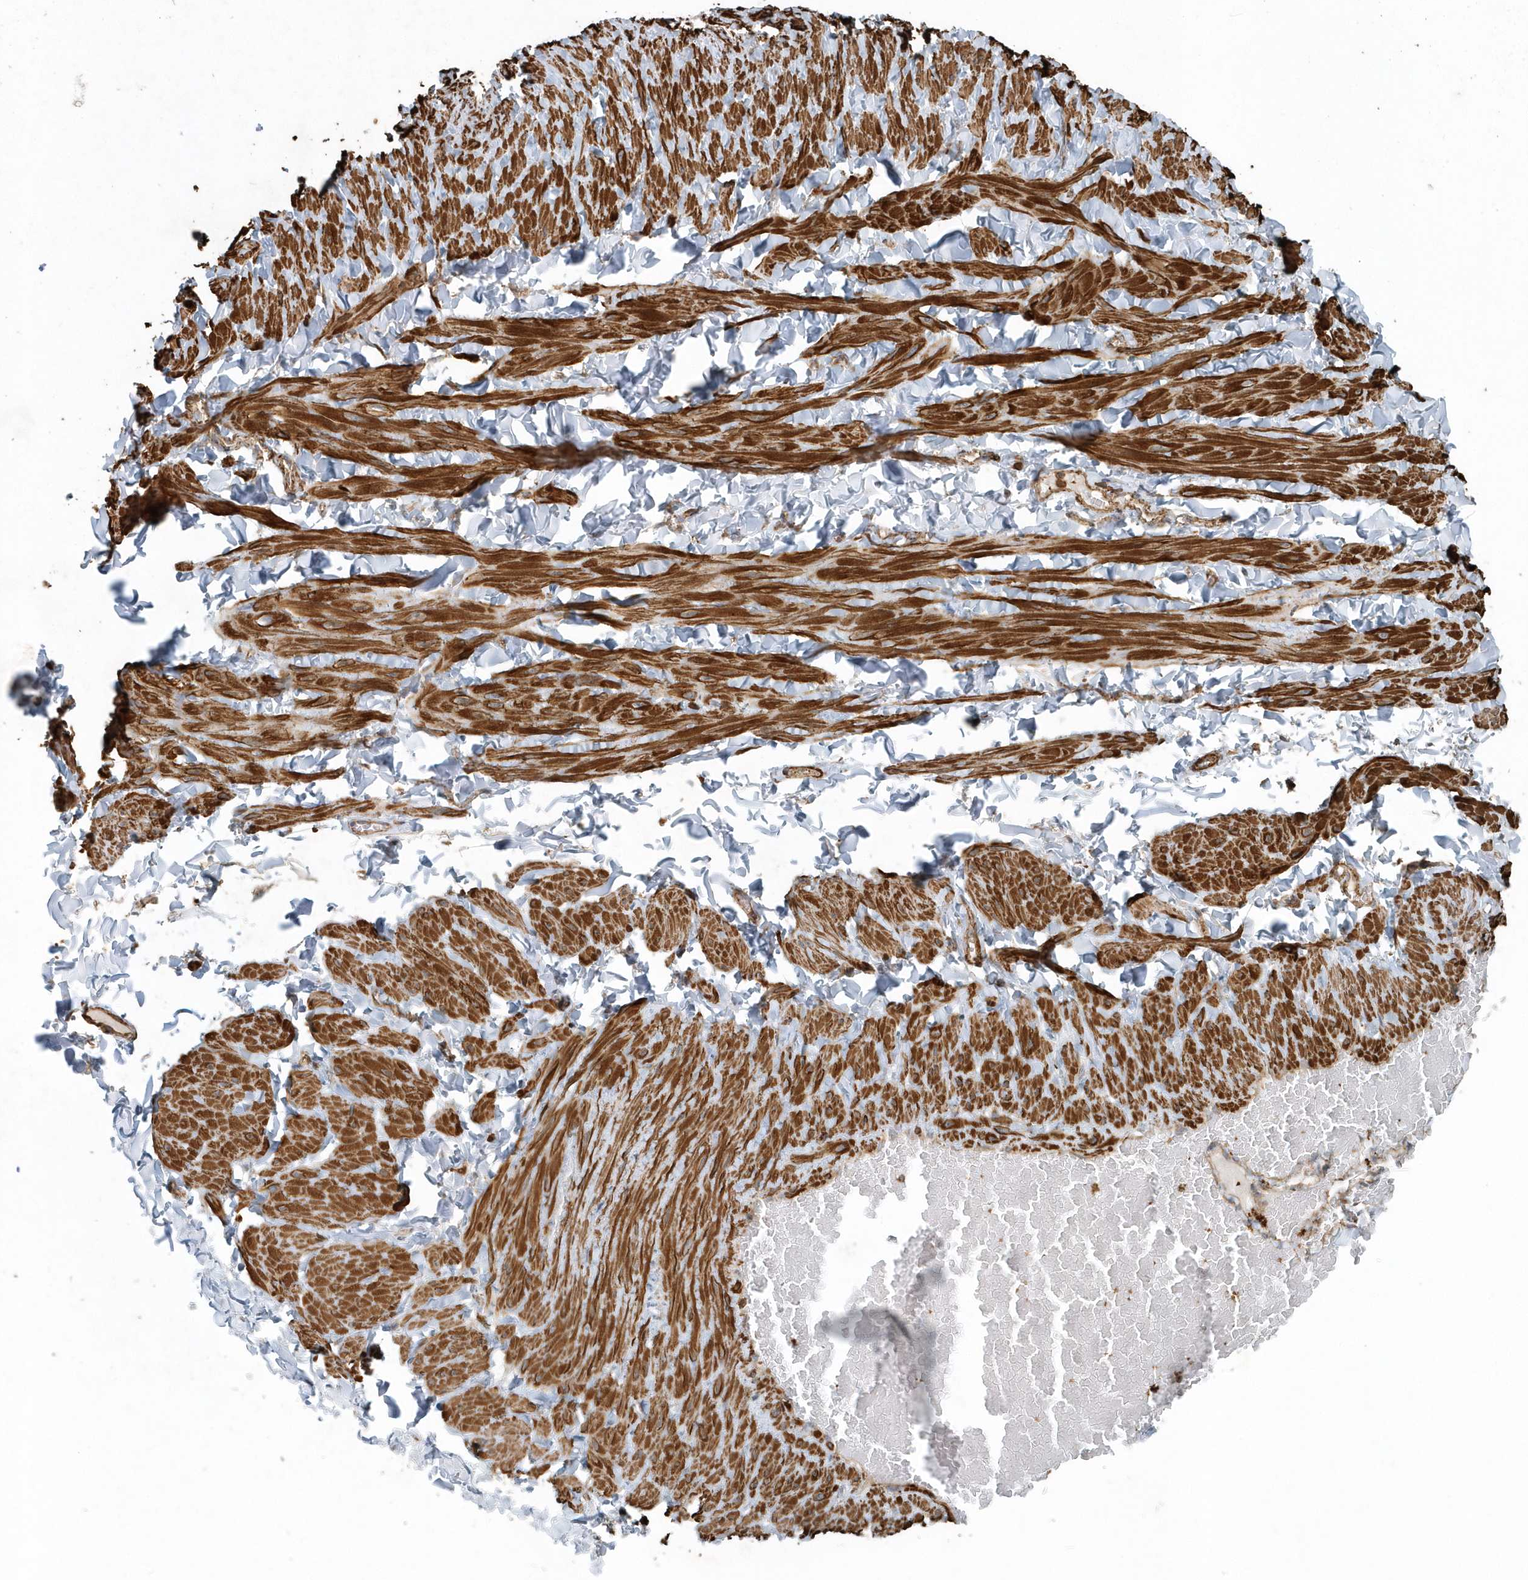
{"staining": {"intensity": "negative", "quantity": "none", "location": "none"}, "tissue": "adipose tissue", "cell_type": "Adipocytes", "image_type": "normal", "snomed": [{"axis": "morphology", "description": "Normal tissue, NOS"}, {"axis": "topography", "description": "Adipose tissue"}, {"axis": "topography", "description": "Vascular tissue"}, {"axis": "topography", "description": "Peripheral nerve tissue"}], "caption": "Human adipose tissue stained for a protein using IHC shows no staining in adipocytes.", "gene": "MMUT", "patient": {"sex": "male", "age": 25}}